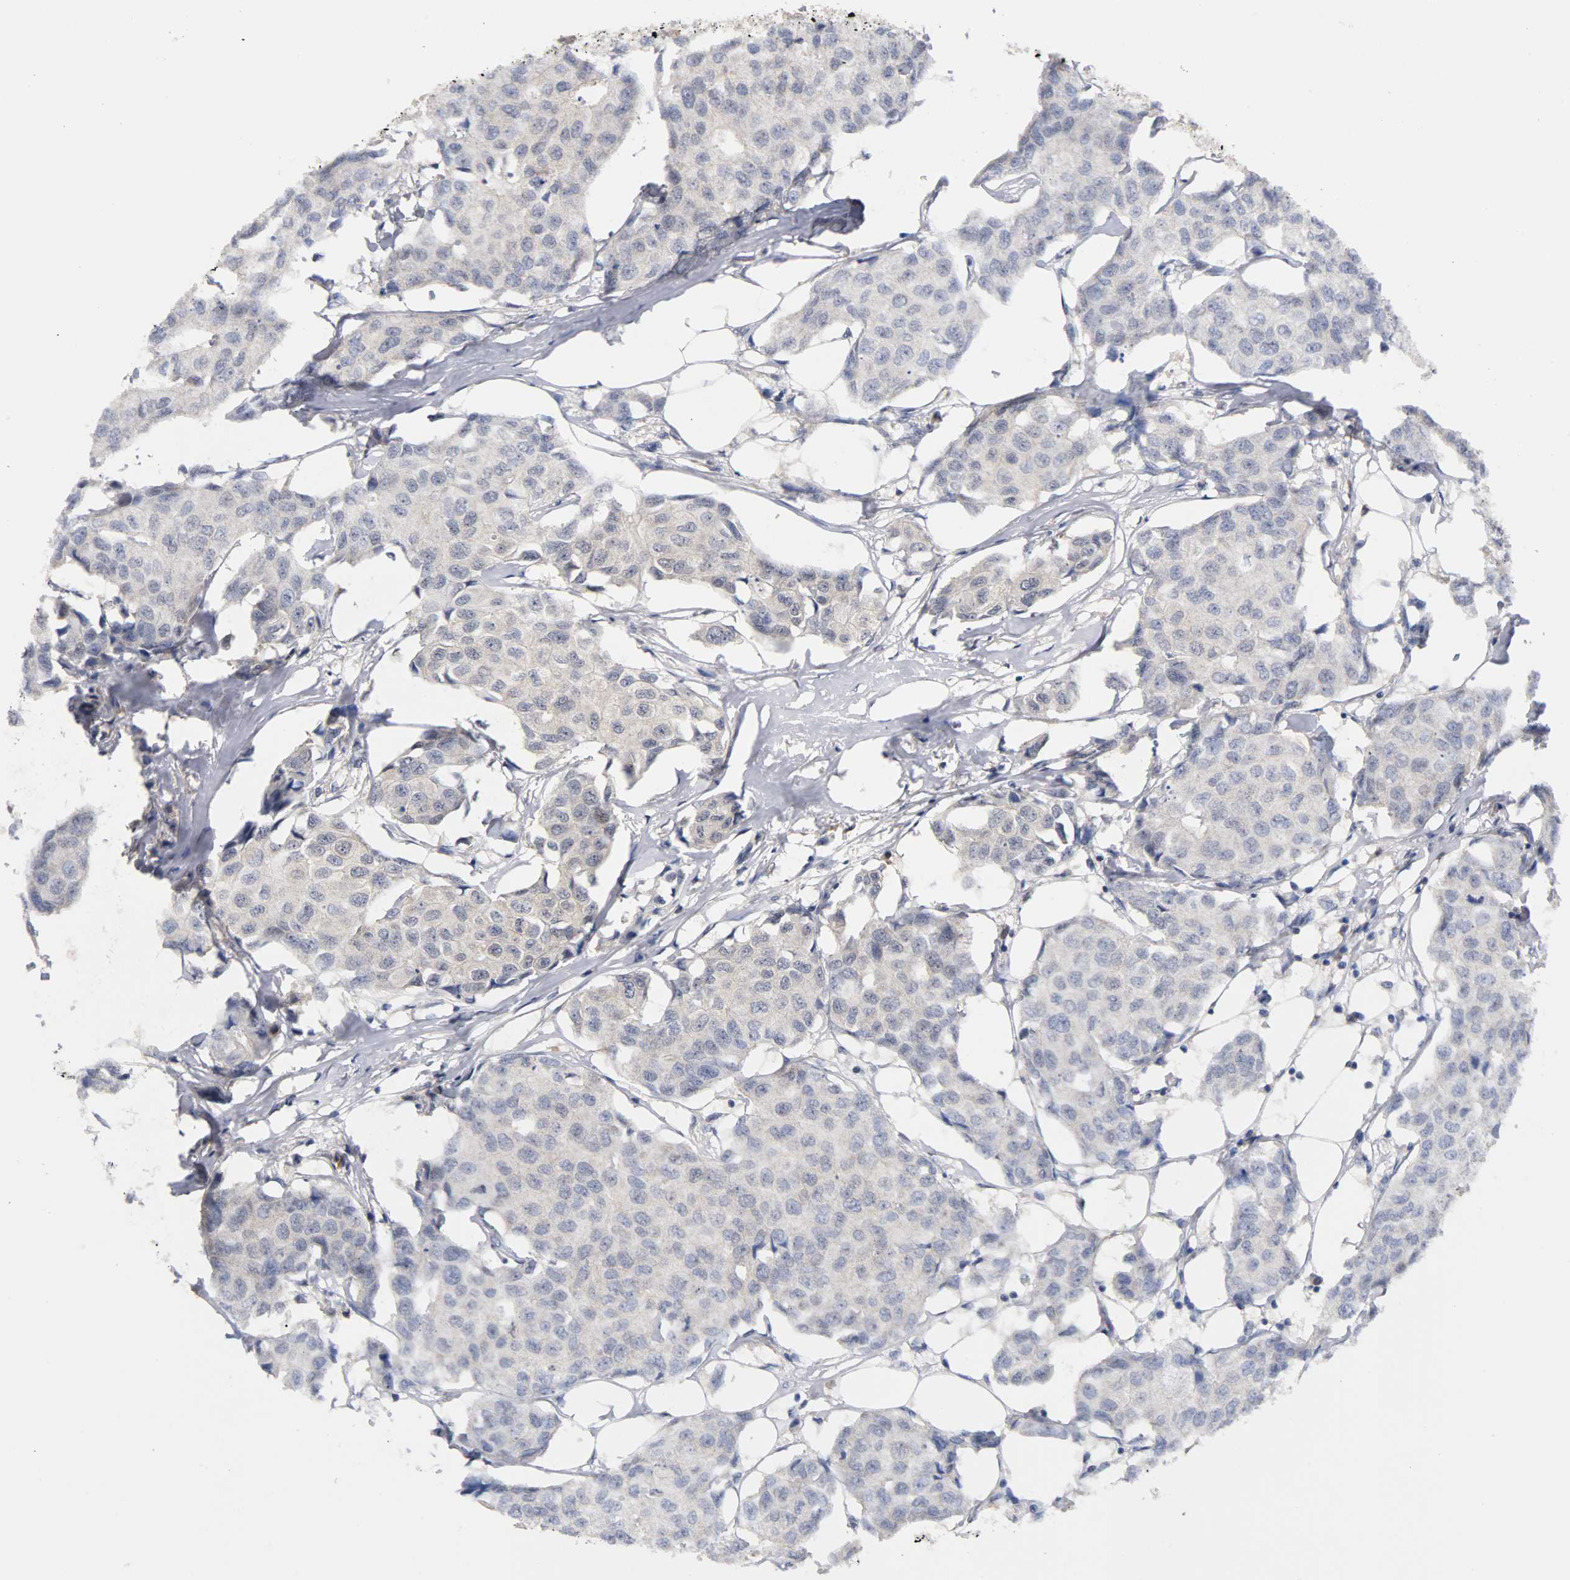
{"staining": {"intensity": "moderate", "quantity": "25%-75%", "location": "cytoplasmic/membranous,nuclear"}, "tissue": "breast cancer", "cell_type": "Tumor cells", "image_type": "cancer", "snomed": [{"axis": "morphology", "description": "Duct carcinoma"}, {"axis": "topography", "description": "Breast"}], "caption": "Tumor cells reveal medium levels of moderate cytoplasmic/membranous and nuclear staining in about 25%-75% of cells in breast invasive ductal carcinoma. (brown staining indicates protein expression, while blue staining denotes nuclei).", "gene": "UBE2M", "patient": {"sex": "female", "age": 80}}